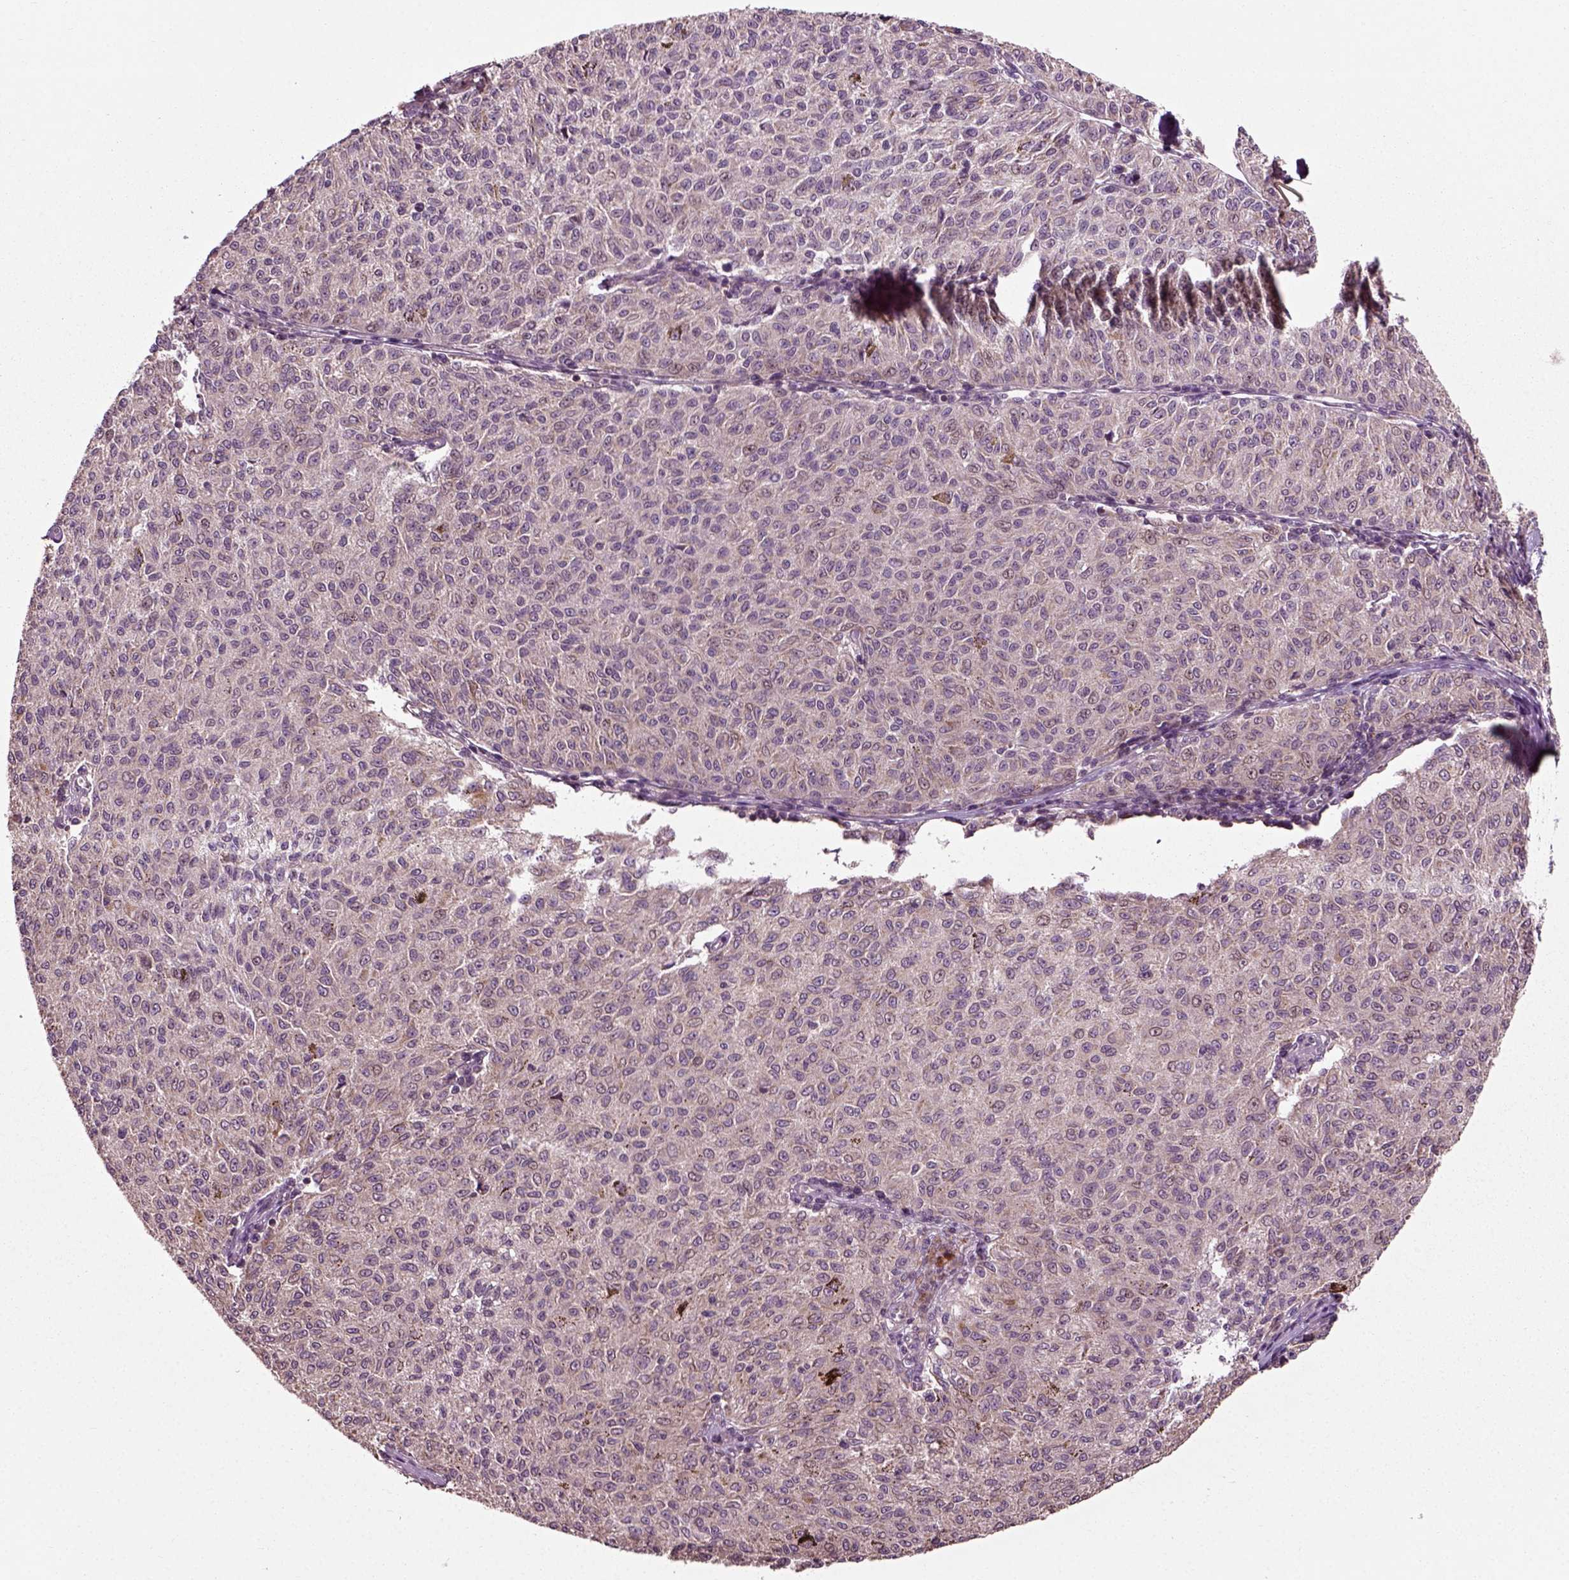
{"staining": {"intensity": "negative", "quantity": "none", "location": "none"}, "tissue": "melanoma", "cell_type": "Tumor cells", "image_type": "cancer", "snomed": [{"axis": "morphology", "description": "Malignant melanoma, NOS"}, {"axis": "topography", "description": "Skin"}], "caption": "This is an immunohistochemistry image of human melanoma. There is no staining in tumor cells.", "gene": "PLCD3", "patient": {"sex": "female", "age": 72}}